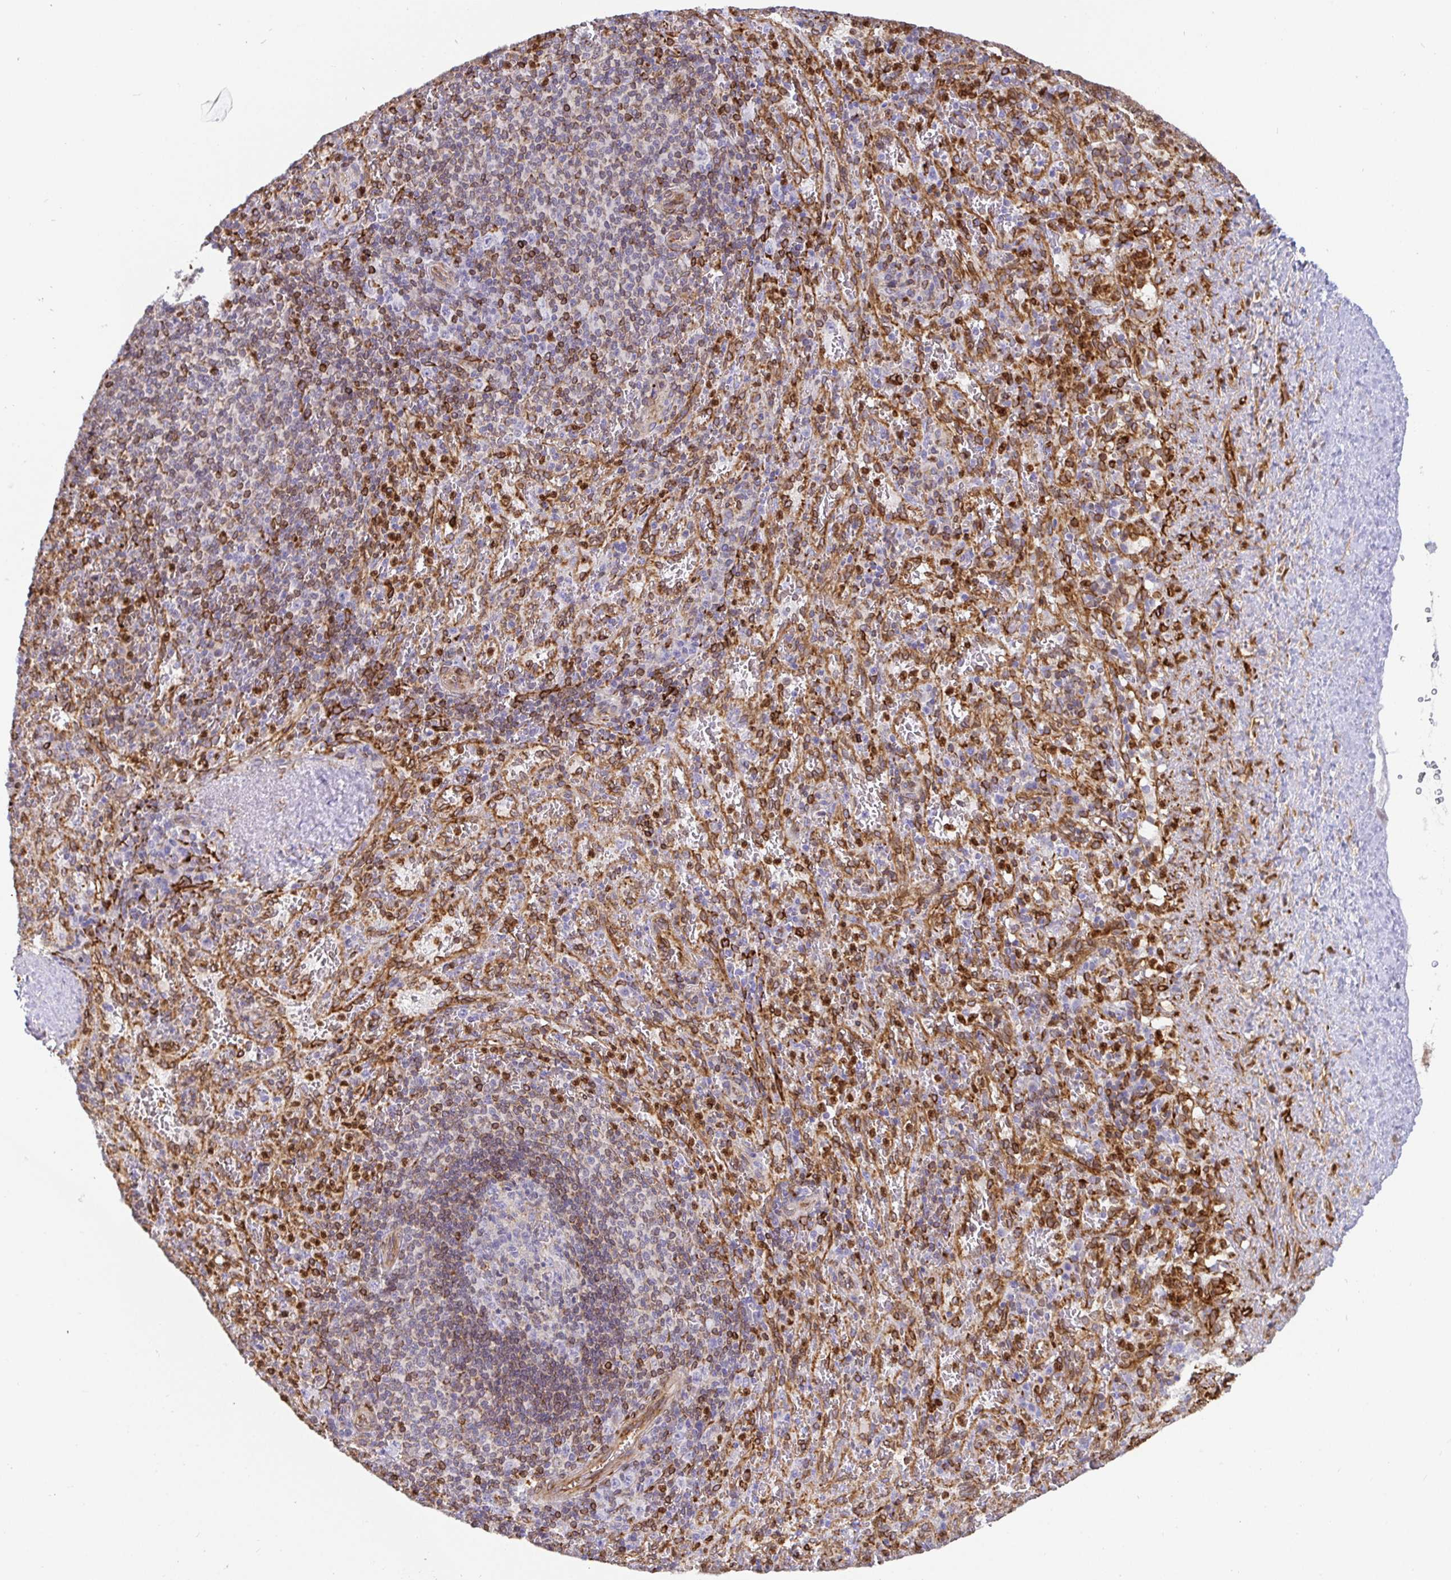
{"staining": {"intensity": "moderate", "quantity": "25%-75%", "location": "cytoplasmic/membranous,nuclear"}, "tissue": "spleen", "cell_type": "Cells in red pulp", "image_type": "normal", "snomed": [{"axis": "morphology", "description": "Normal tissue, NOS"}, {"axis": "topography", "description": "Spleen"}], "caption": "Normal spleen displays moderate cytoplasmic/membranous,nuclear expression in about 25%-75% of cells in red pulp, visualized by immunohistochemistry.", "gene": "TP53I11", "patient": {"sex": "male", "age": 57}}